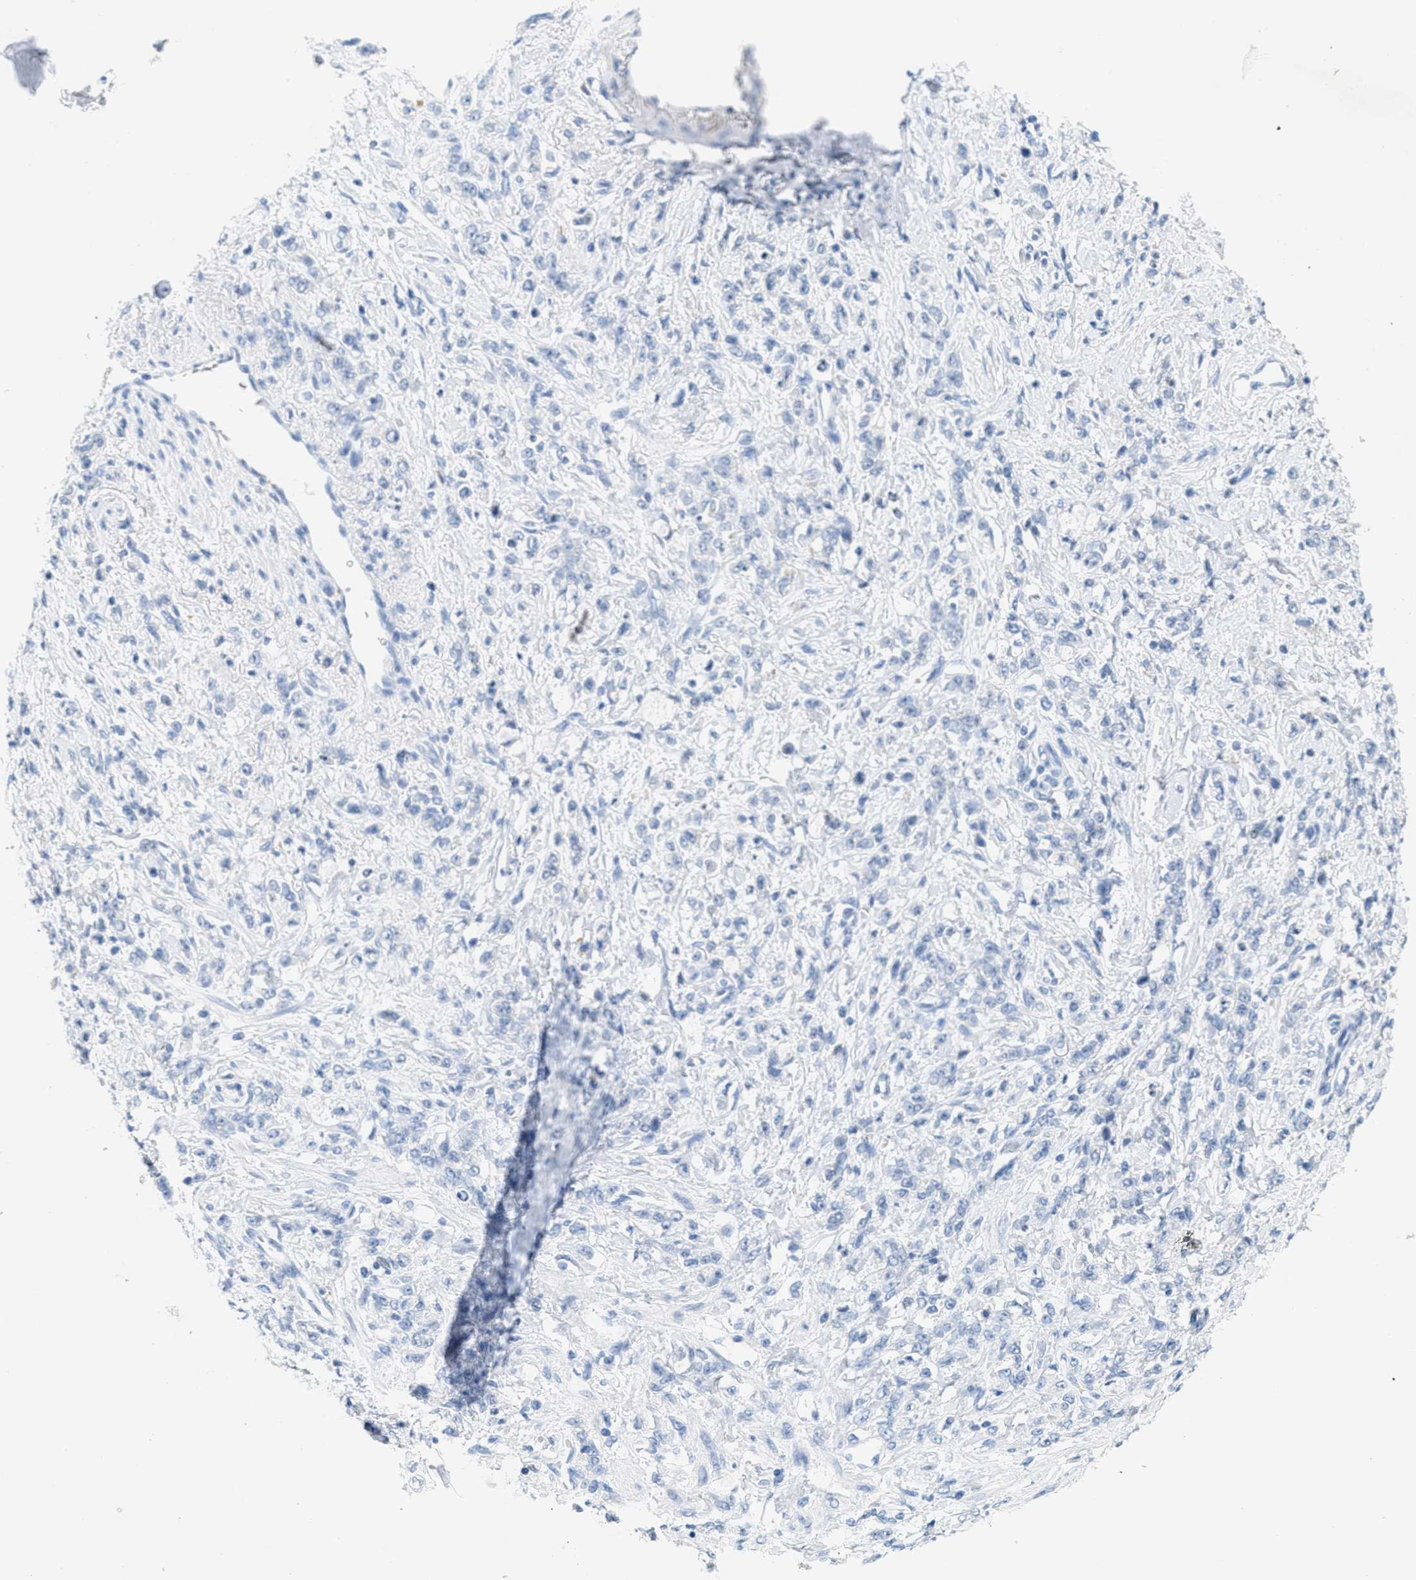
{"staining": {"intensity": "negative", "quantity": "none", "location": "none"}, "tissue": "stomach cancer", "cell_type": "Tumor cells", "image_type": "cancer", "snomed": [{"axis": "morphology", "description": "Normal tissue, NOS"}, {"axis": "morphology", "description": "Adenocarcinoma, NOS"}, {"axis": "topography", "description": "Stomach"}], "caption": "Tumor cells are negative for brown protein staining in stomach cancer (adenocarcinoma).", "gene": "GPM6A", "patient": {"sex": "male", "age": 82}}